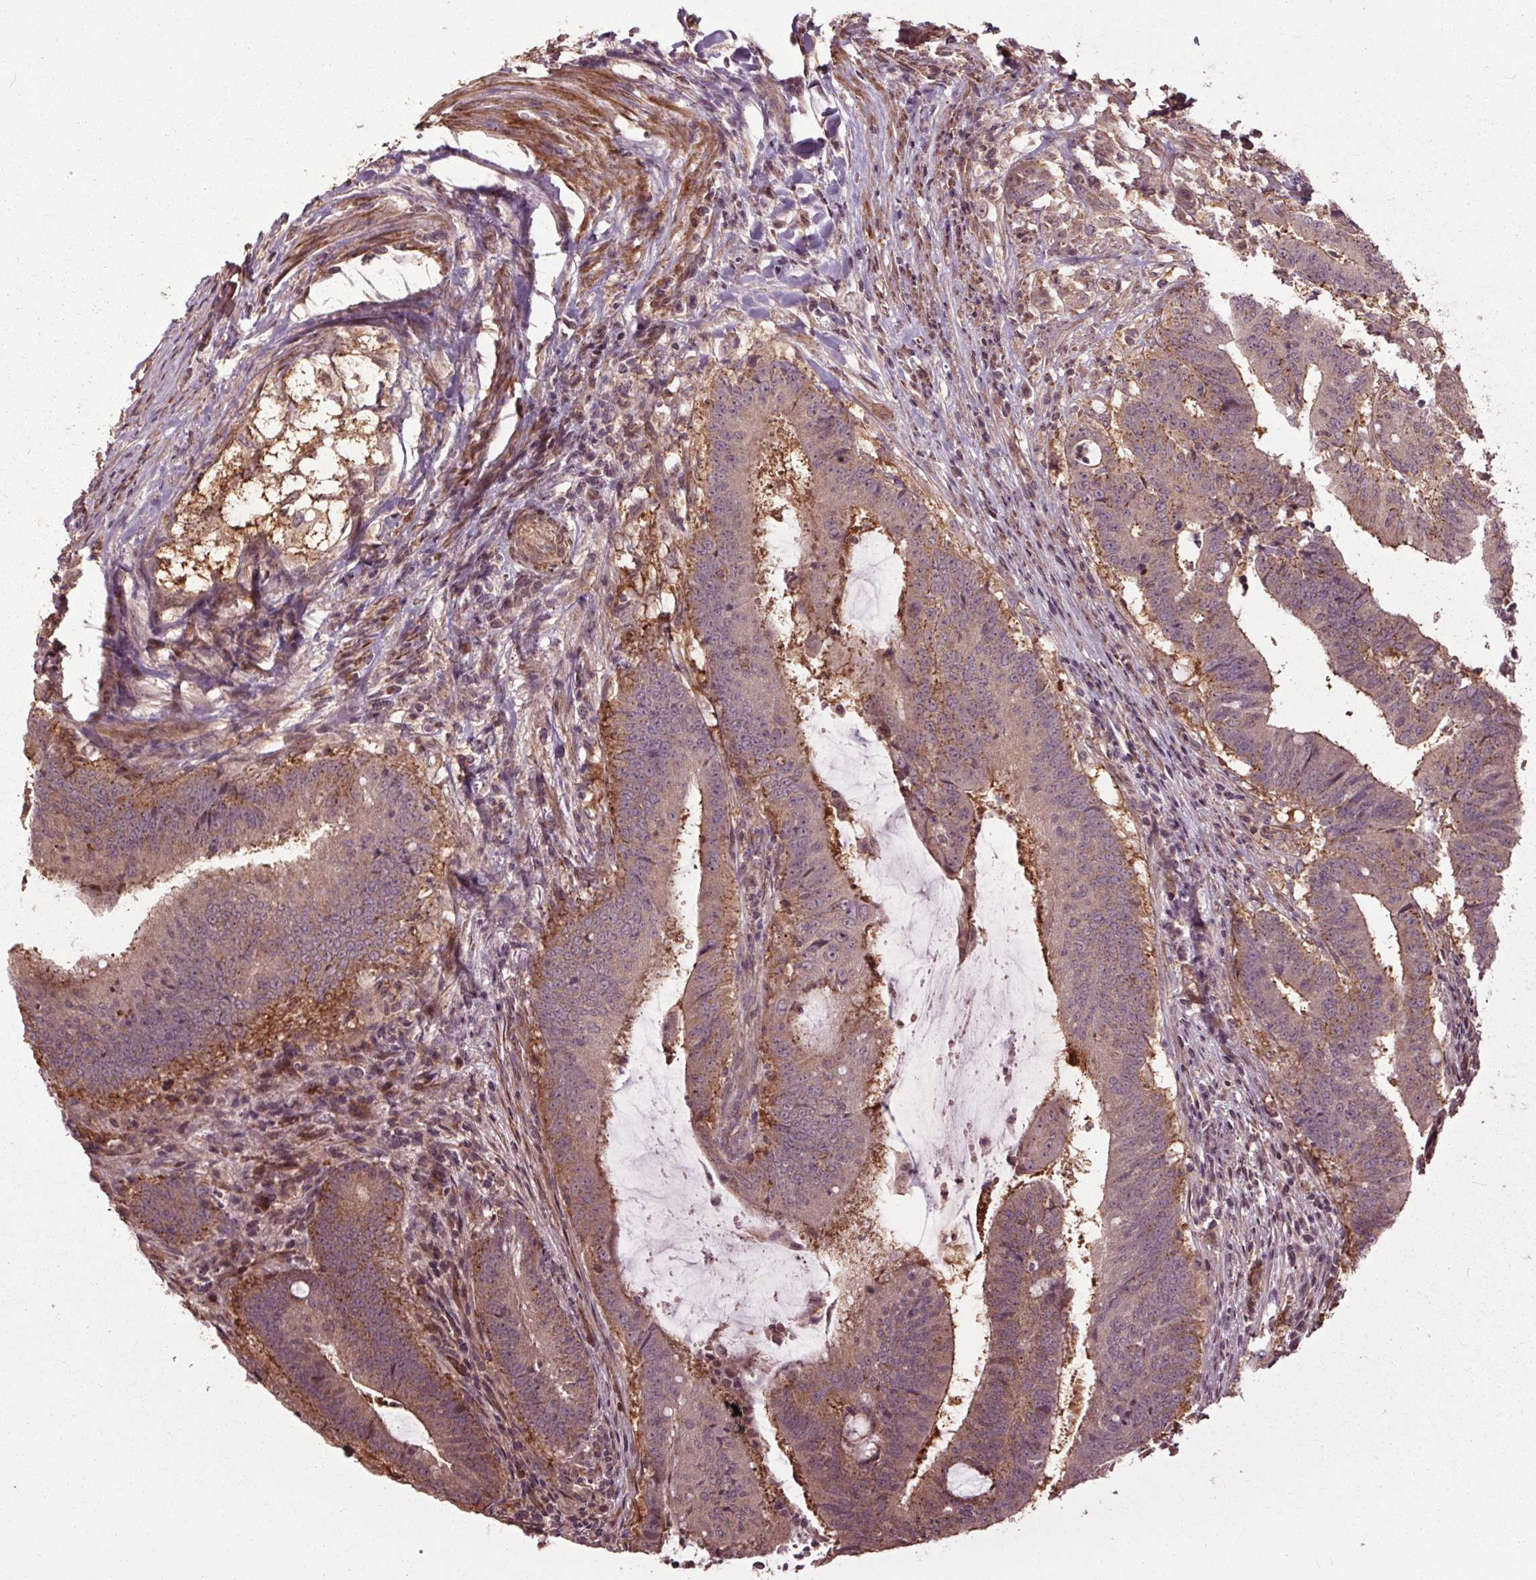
{"staining": {"intensity": "moderate", "quantity": ">75%", "location": "cytoplasmic/membranous"}, "tissue": "colorectal cancer", "cell_type": "Tumor cells", "image_type": "cancer", "snomed": [{"axis": "morphology", "description": "Adenocarcinoma, NOS"}, {"axis": "topography", "description": "Colon"}], "caption": "A photomicrograph showing moderate cytoplasmic/membranous expression in approximately >75% of tumor cells in colorectal adenocarcinoma, as visualized by brown immunohistochemical staining.", "gene": "CEP95", "patient": {"sex": "female", "age": 43}}